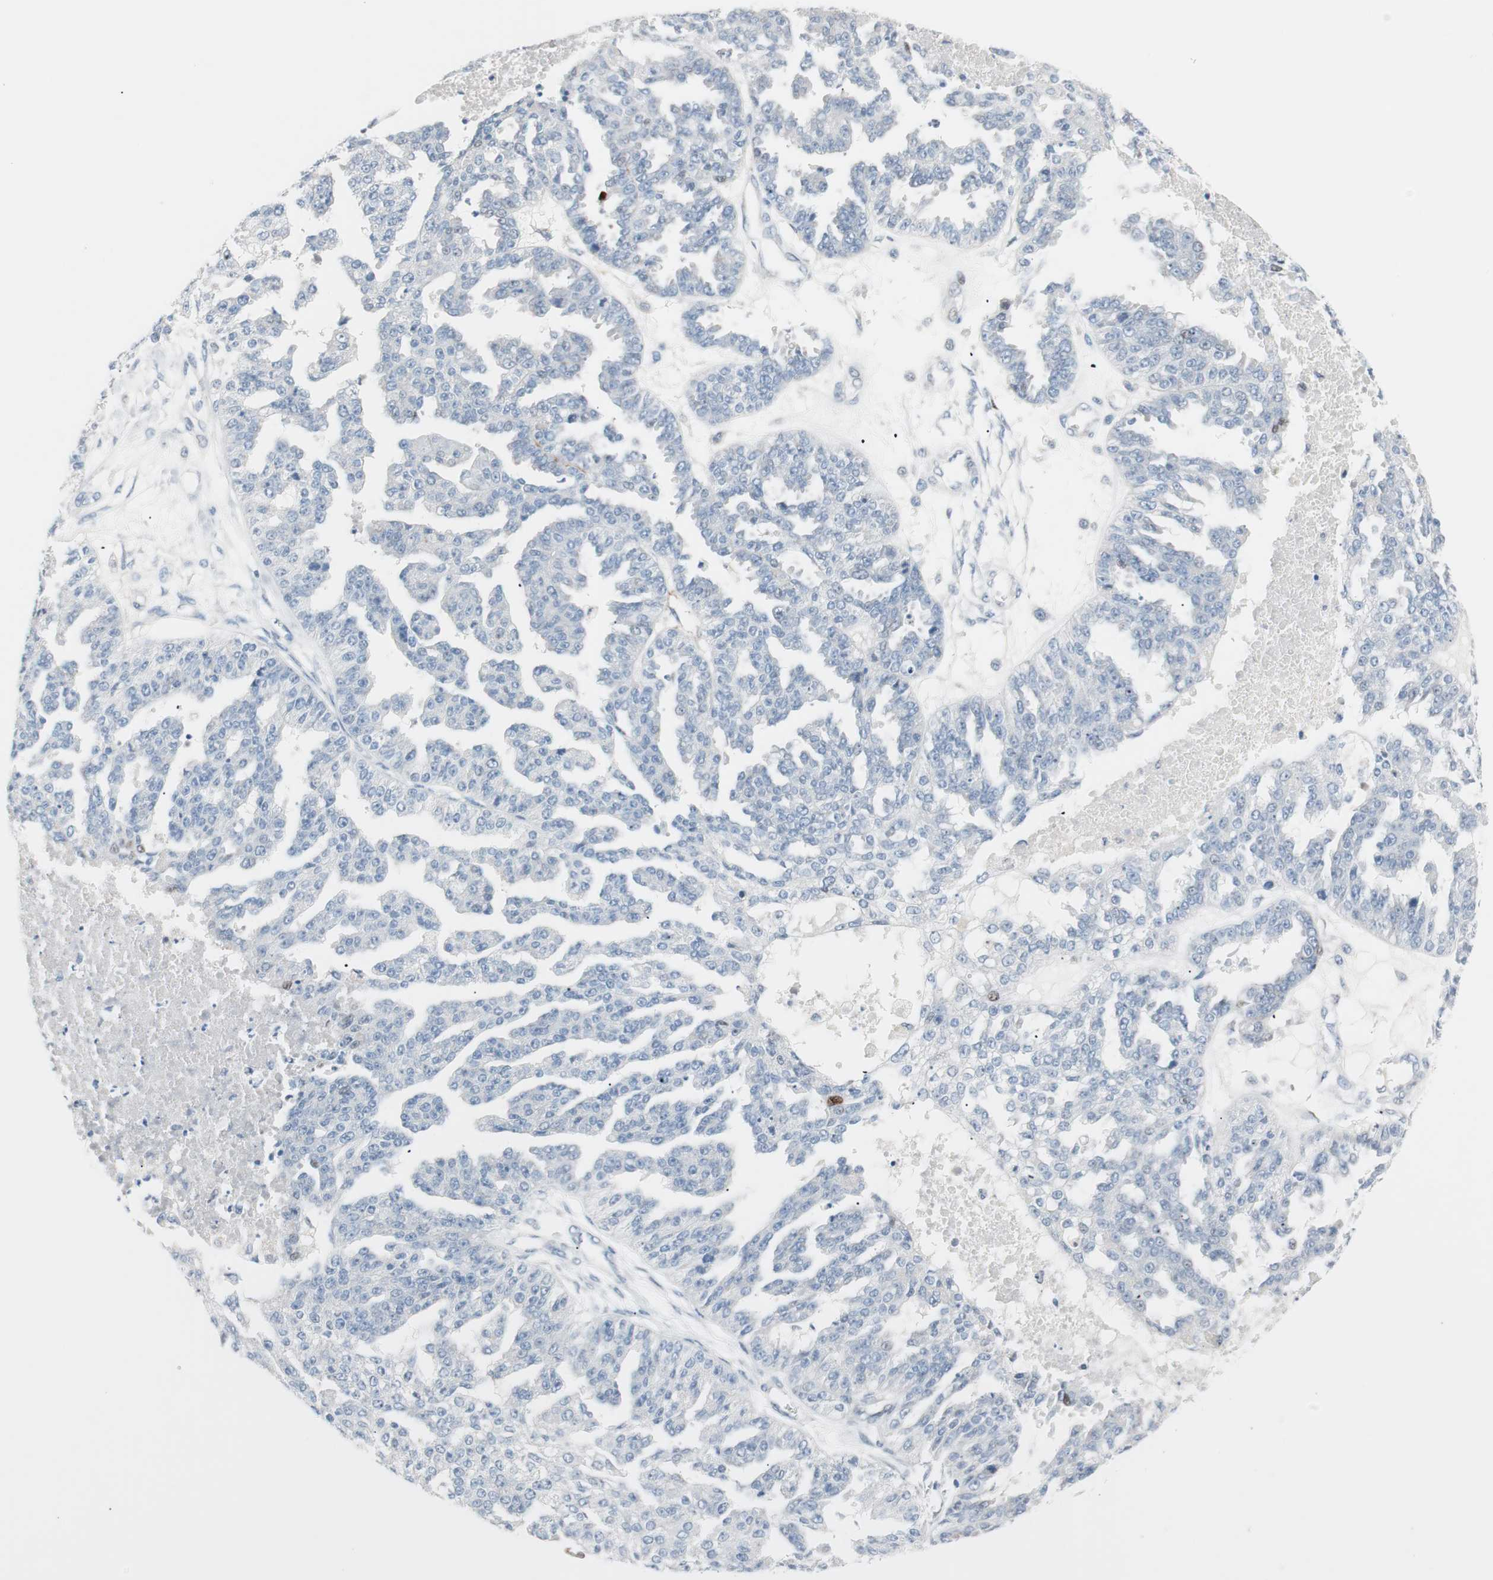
{"staining": {"intensity": "negative", "quantity": "none", "location": "none"}, "tissue": "ovarian cancer", "cell_type": "Tumor cells", "image_type": "cancer", "snomed": [{"axis": "morphology", "description": "Cystadenocarcinoma, serous, NOS"}, {"axis": "topography", "description": "Ovary"}], "caption": "Immunohistochemical staining of human ovarian serous cystadenocarcinoma displays no significant staining in tumor cells.", "gene": "FOSL1", "patient": {"sex": "female", "age": 58}}